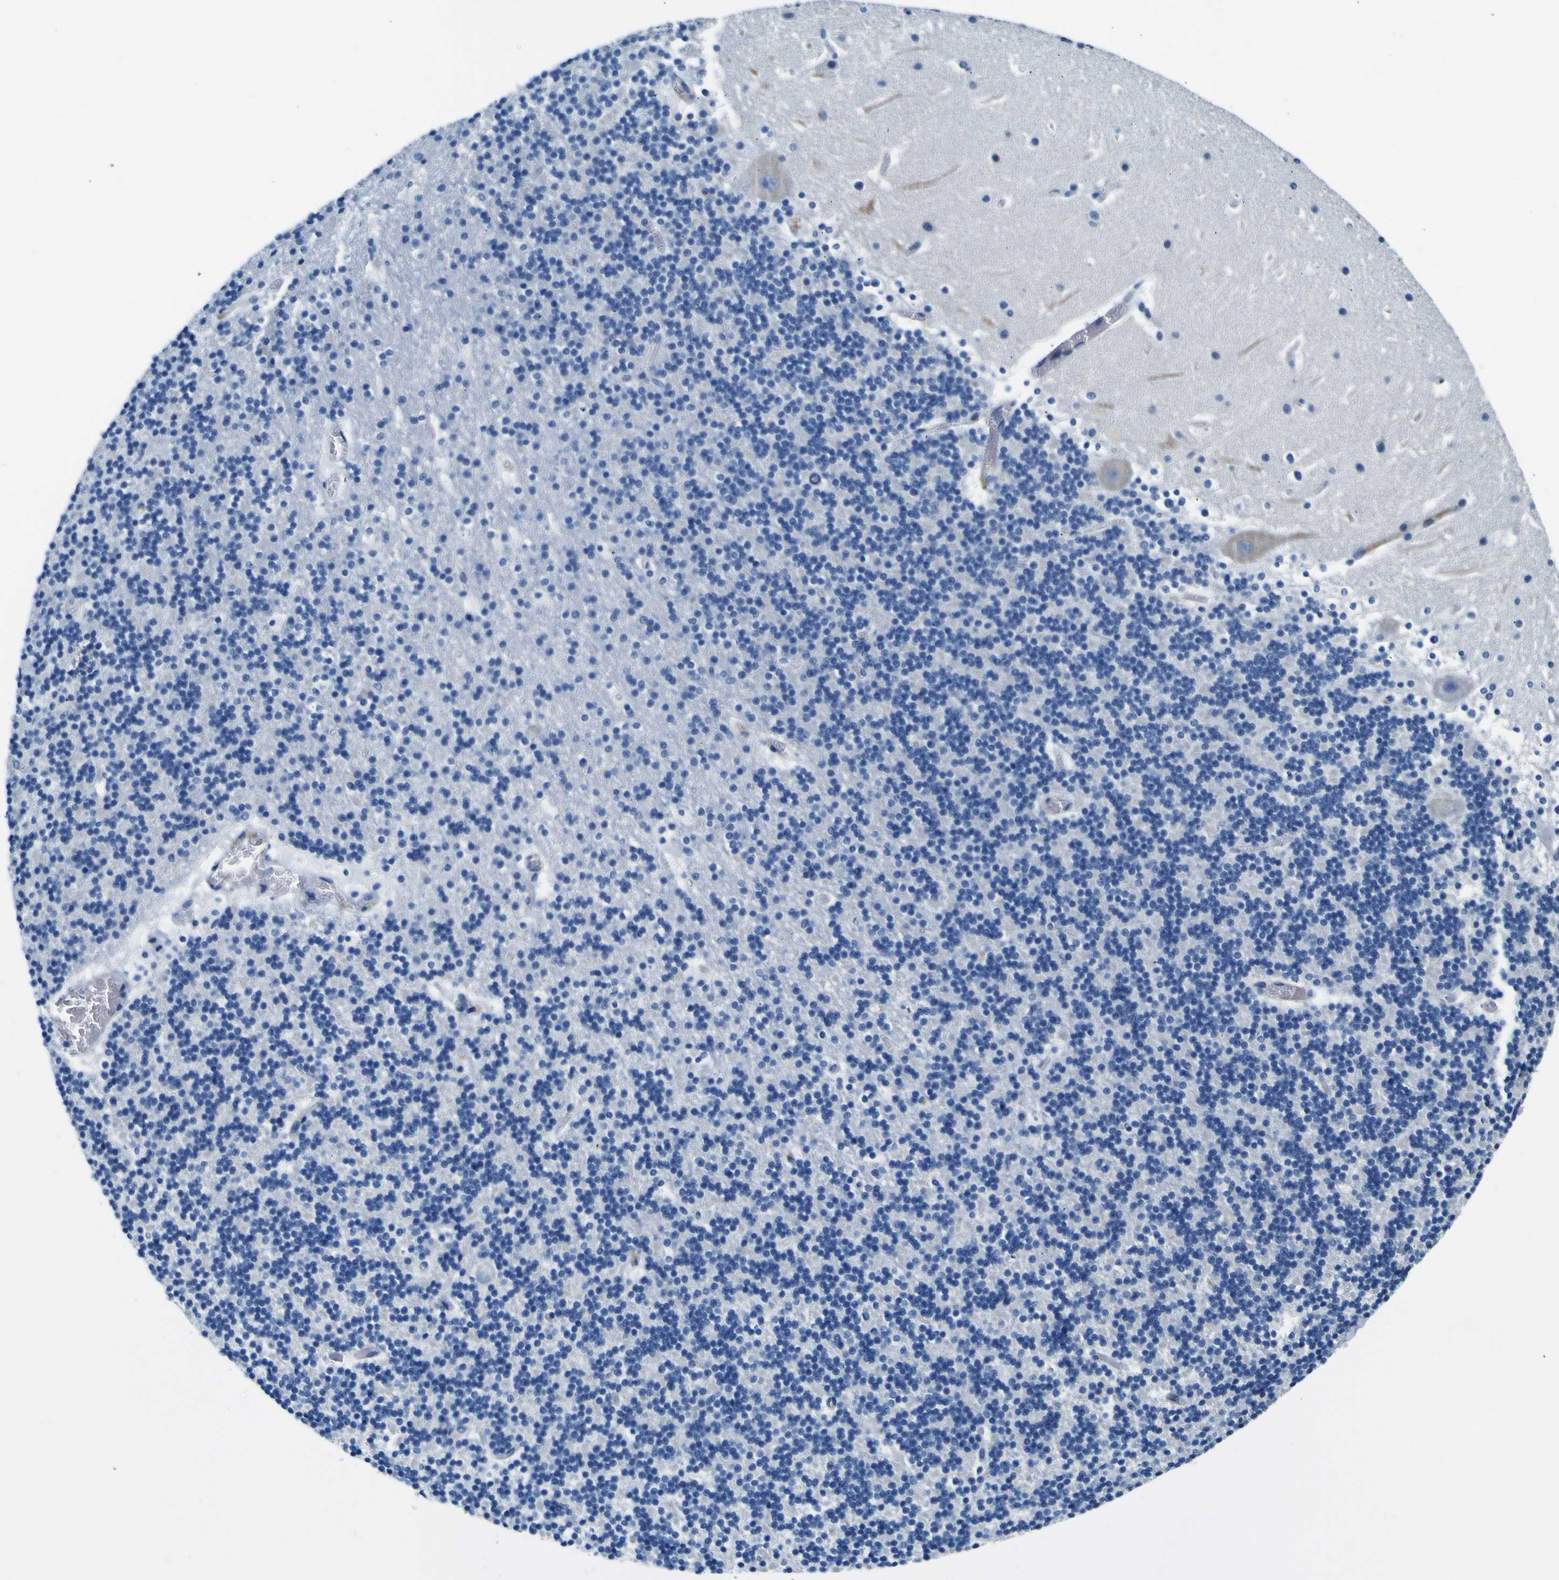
{"staining": {"intensity": "negative", "quantity": "none", "location": "none"}, "tissue": "cerebellum", "cell_type": "Cells in granular layer", "image_type": "normal", "snomed": [{"axis": "morphology", "description": "Normal tissue, NOS"}, {"axis": "topography", "description": "Cerebellum"}], "caption": "Protein analysis of unremarkable cerebellum shows no significant staining in cells in granular layer.", "gene": "ADGRA2", "patient": {"sex": "male", "age": 45}}